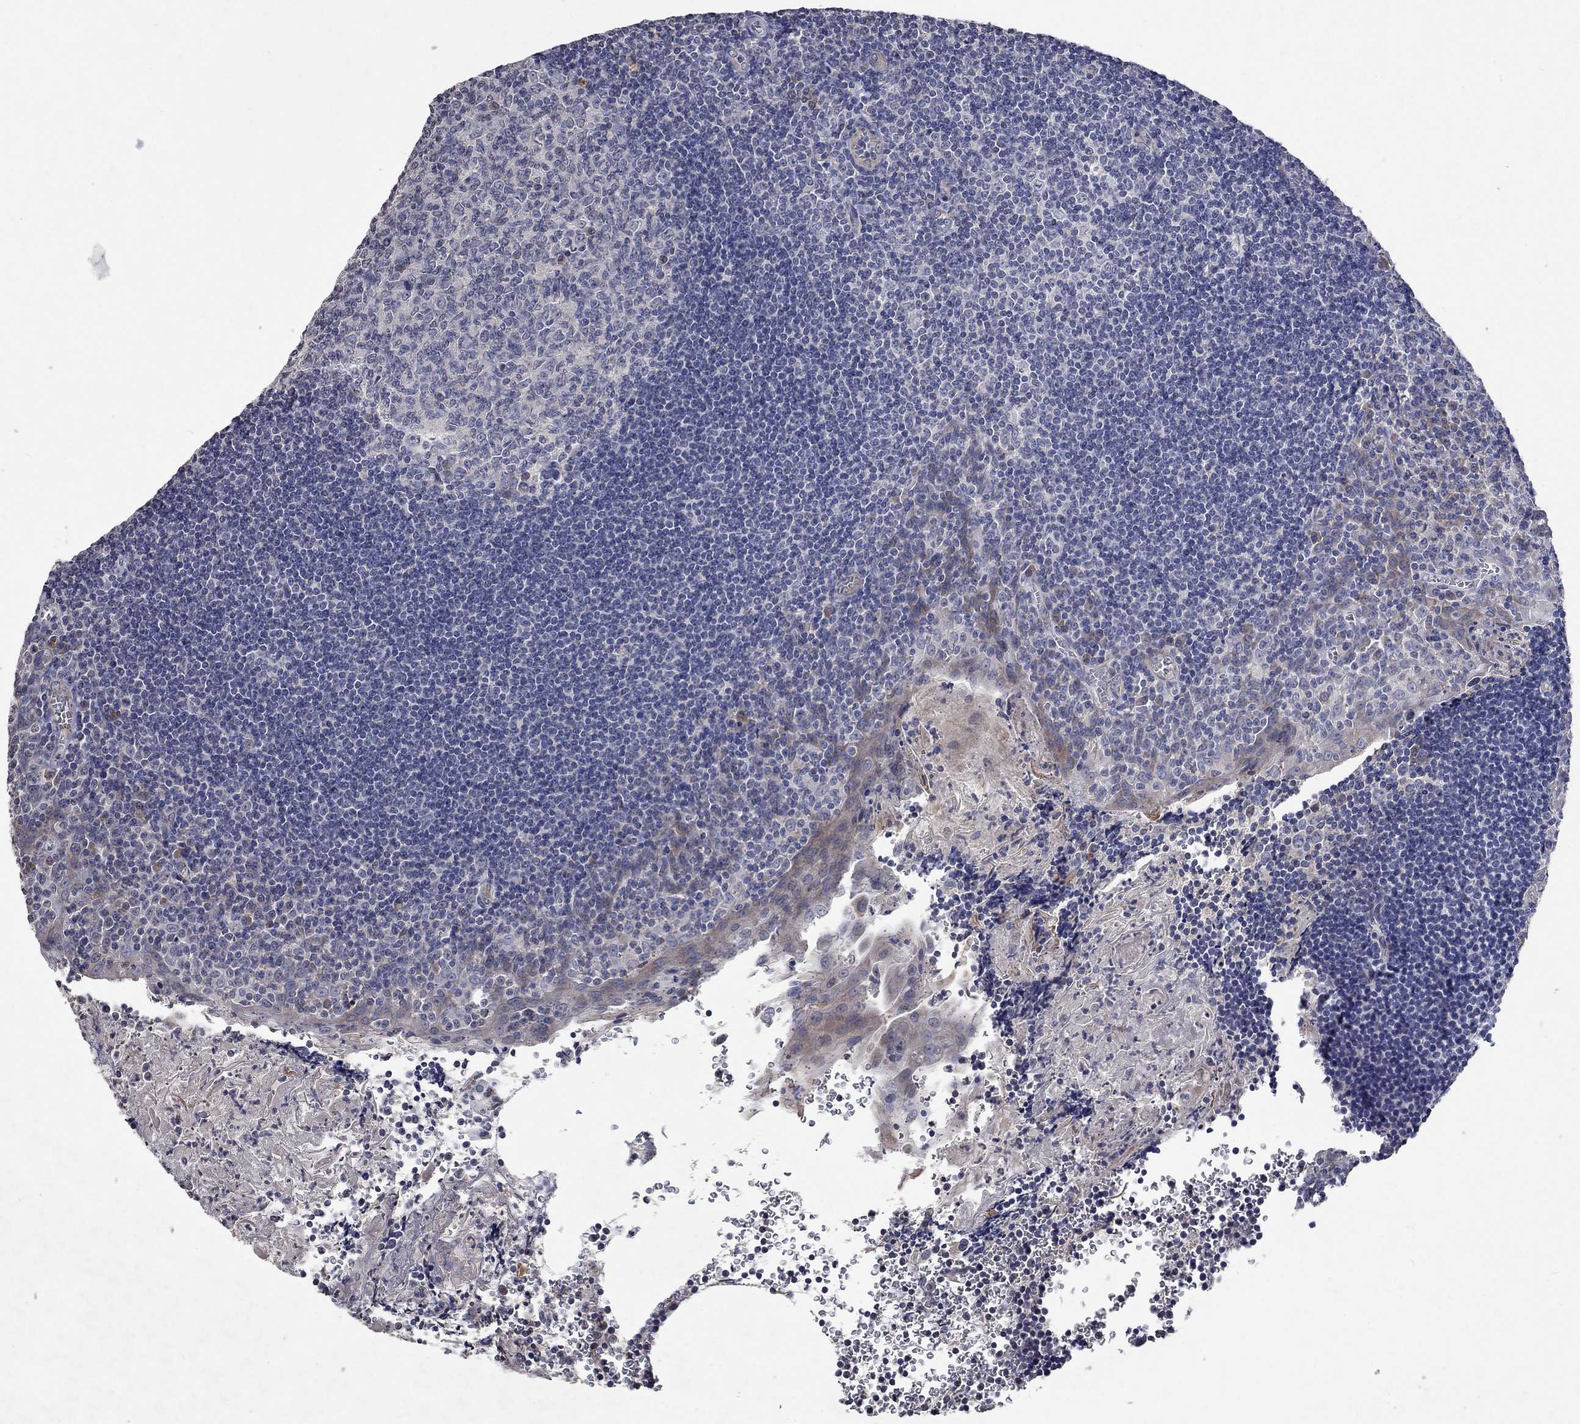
{"staining": {"intensity": "negative", "quantity": "none", "location": "none"}, "tissue": "tonsil", "cell_type": "Germinal center cells", "image_type": "normal", "snomed": [{"axis": "morphology", "description": "Normal tissue, NOS"}, {"axis": "morphology", "description": "Inflammation, NOS"}, {"axis": "topography", "description": "Tonsil"}], "caption": "A high-resolution image shows immunohistochemistry staining of benign tonsil, which exhibits no significant expression in germinal center cells. Brightfield microscopy of immunohistochemistry stained with DAB (3,3'-diaminobenzidine) (brown) and hematoxylin (blue), captured at high magnification.", "gene": "TMEM169", "patient": {"sex": "female", "age": 31}}